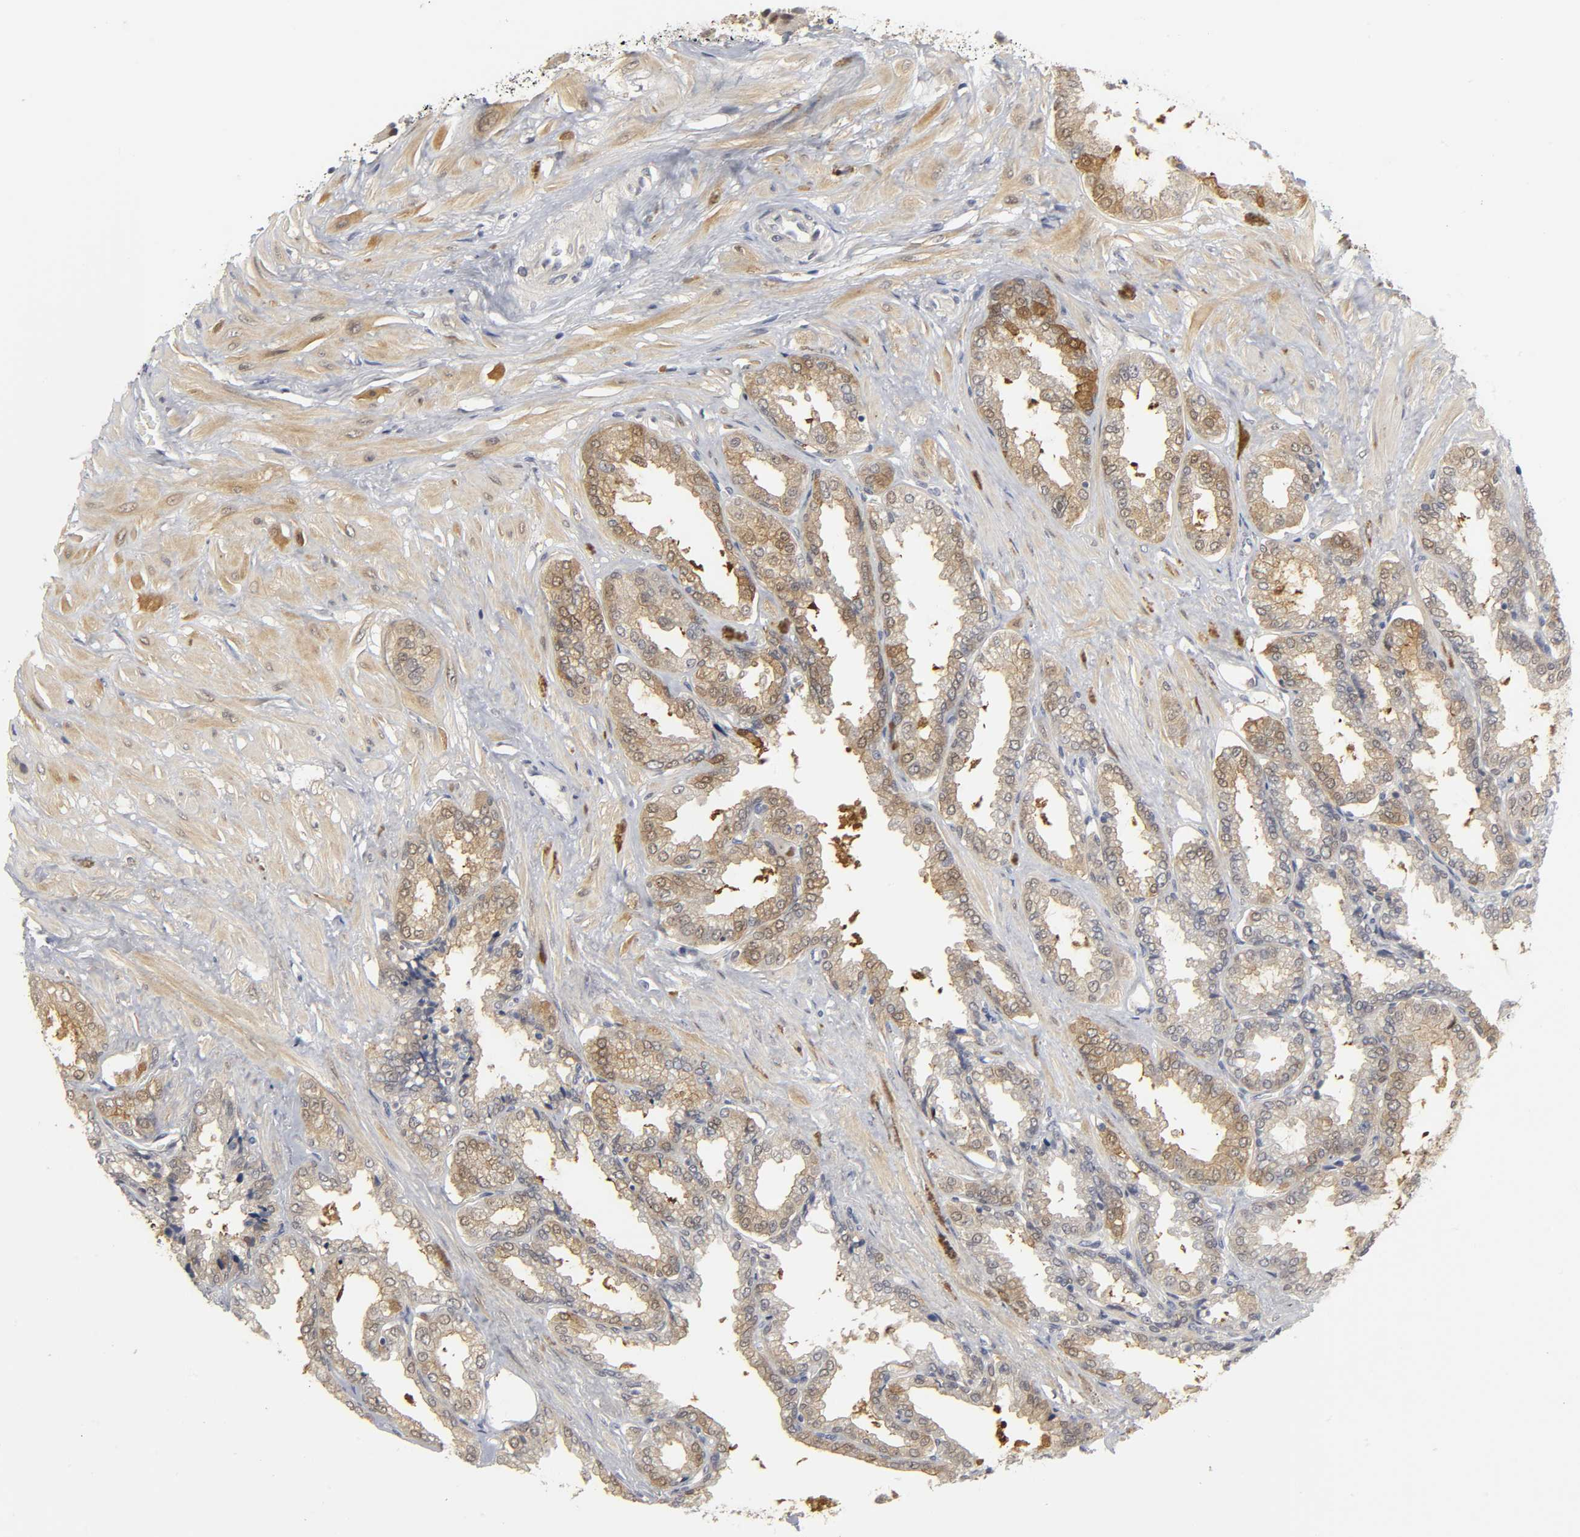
{"staining": {"intensity": "moderate", "quantity": "25%-75%", "location": "cytoplasmic/membranous,nuclear"}, "tissue": "seminal vesicle", "cell_type": "Glandular cells", "image_type": "normal", "snomed": [{"axis": "morphology", "description": "Normal tissue, NOS"}, {"axis": "topography", "description": "Seminal veicle"}], "caption": "Normal seminal vesicle was stained to show a protein in brown. There is medium levels of moderate cytoplasmic/membranous,nuclear expression in approximately 25%-75% of glandular cells. The staining is performed using DAB (3,3'-diaminobenzidine) brown chromogen to label protein expression. The nuclei are counter-stained blue using hematoxylin.", "gene": "PDLIM3", "patient": {"sex": "male", "age": 46}}